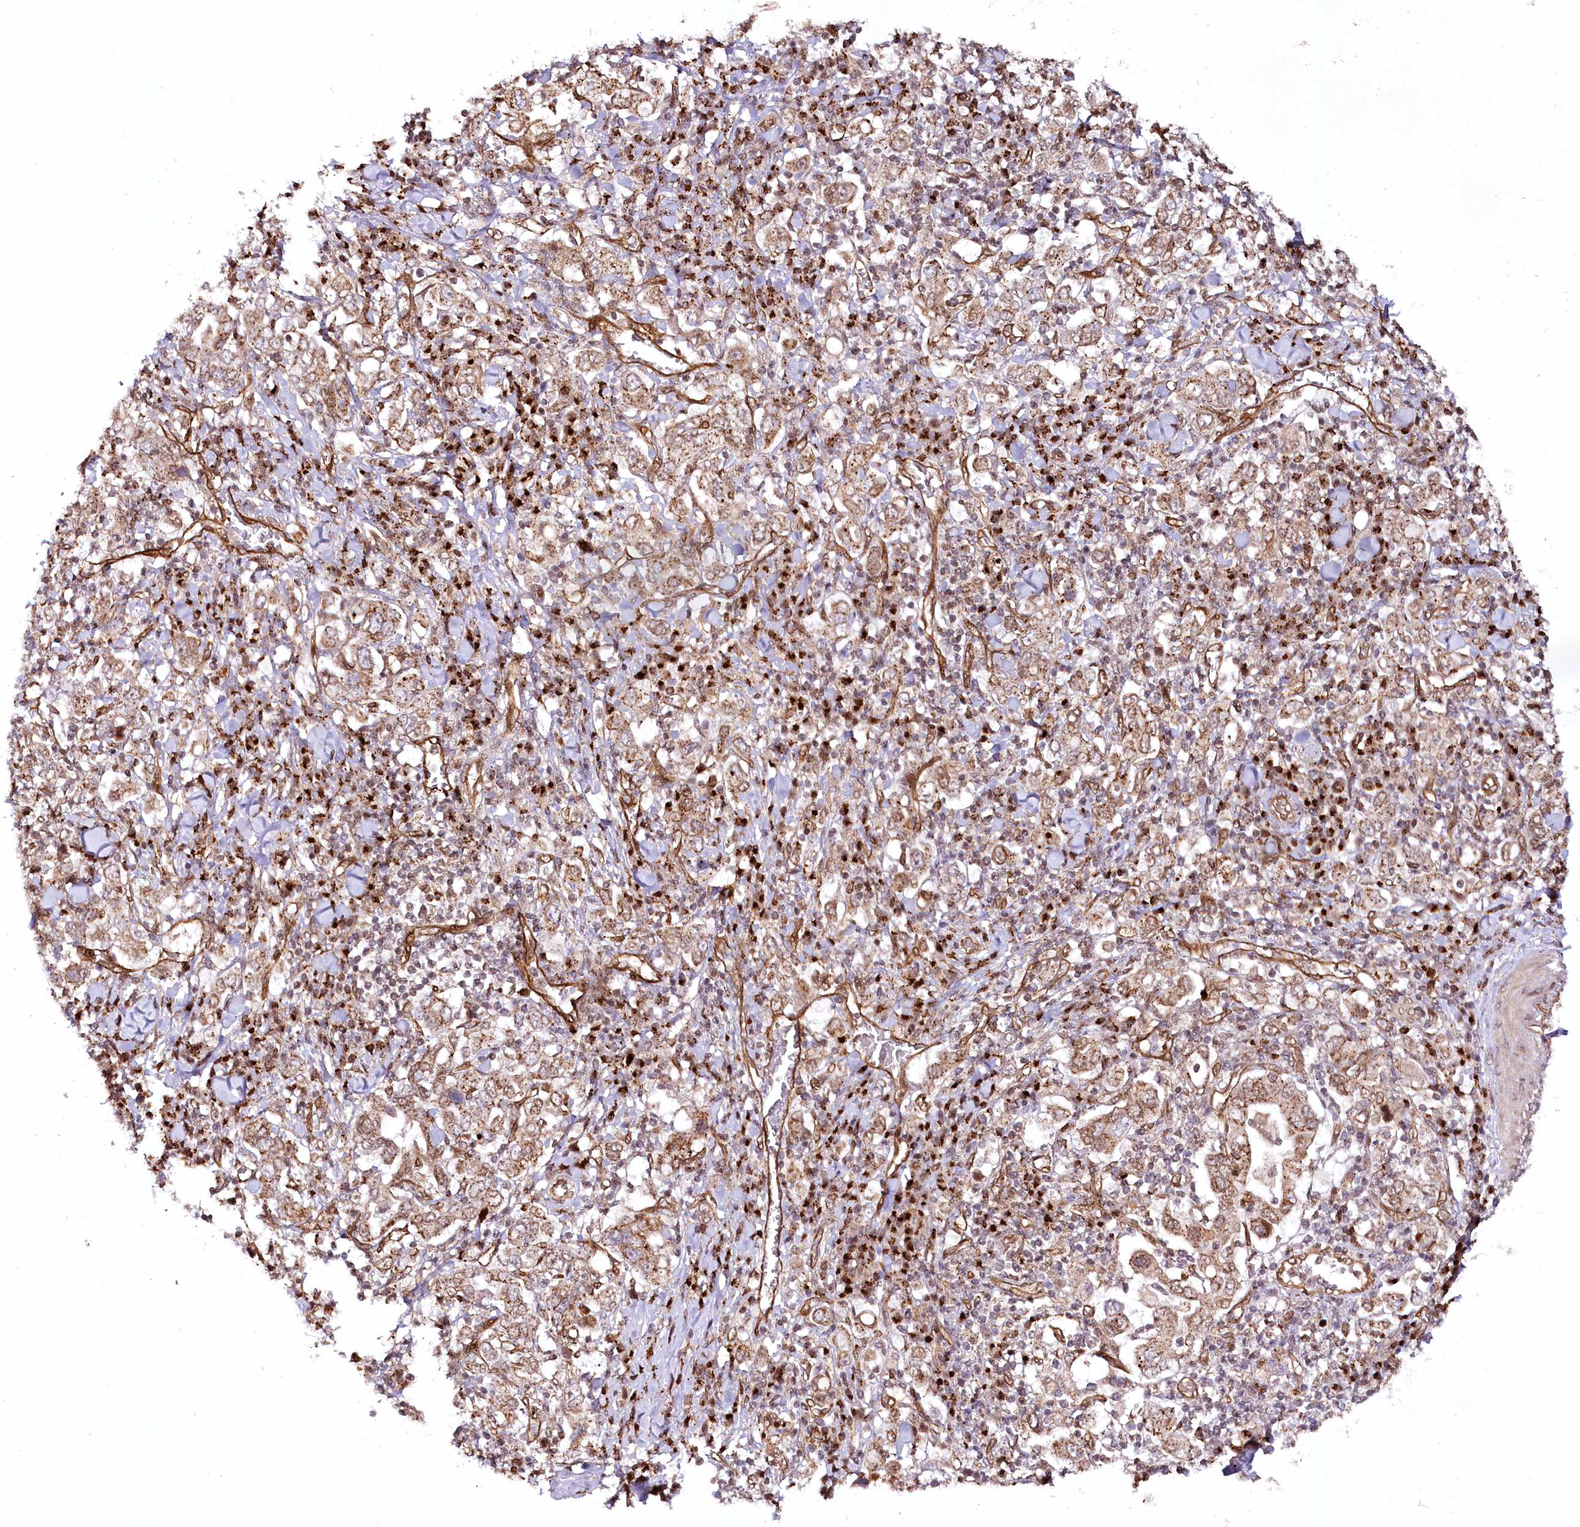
{"staining": {"intensity": "weak", "quantity": ">75%", "location": "cytoplasmic/membranous"}, "tissue": "stomach cancer", "cell_type": "Tumor cells", "image_type": "cancer", "snomed": [{"axis": "morphology", "description": "Adenocarcinoma, NOS"}, {"axis": "topography", "description": "Stomach, upper"}], "caption": "Adenocarcinoma (stomach) was stained to show a protein in brown. There is low levels of weak cytoplasmic/membranous positivity in approximately >75% of tumor cells.", "gene": "COPG1", "patient": {"sex": "male", "age": 62}}